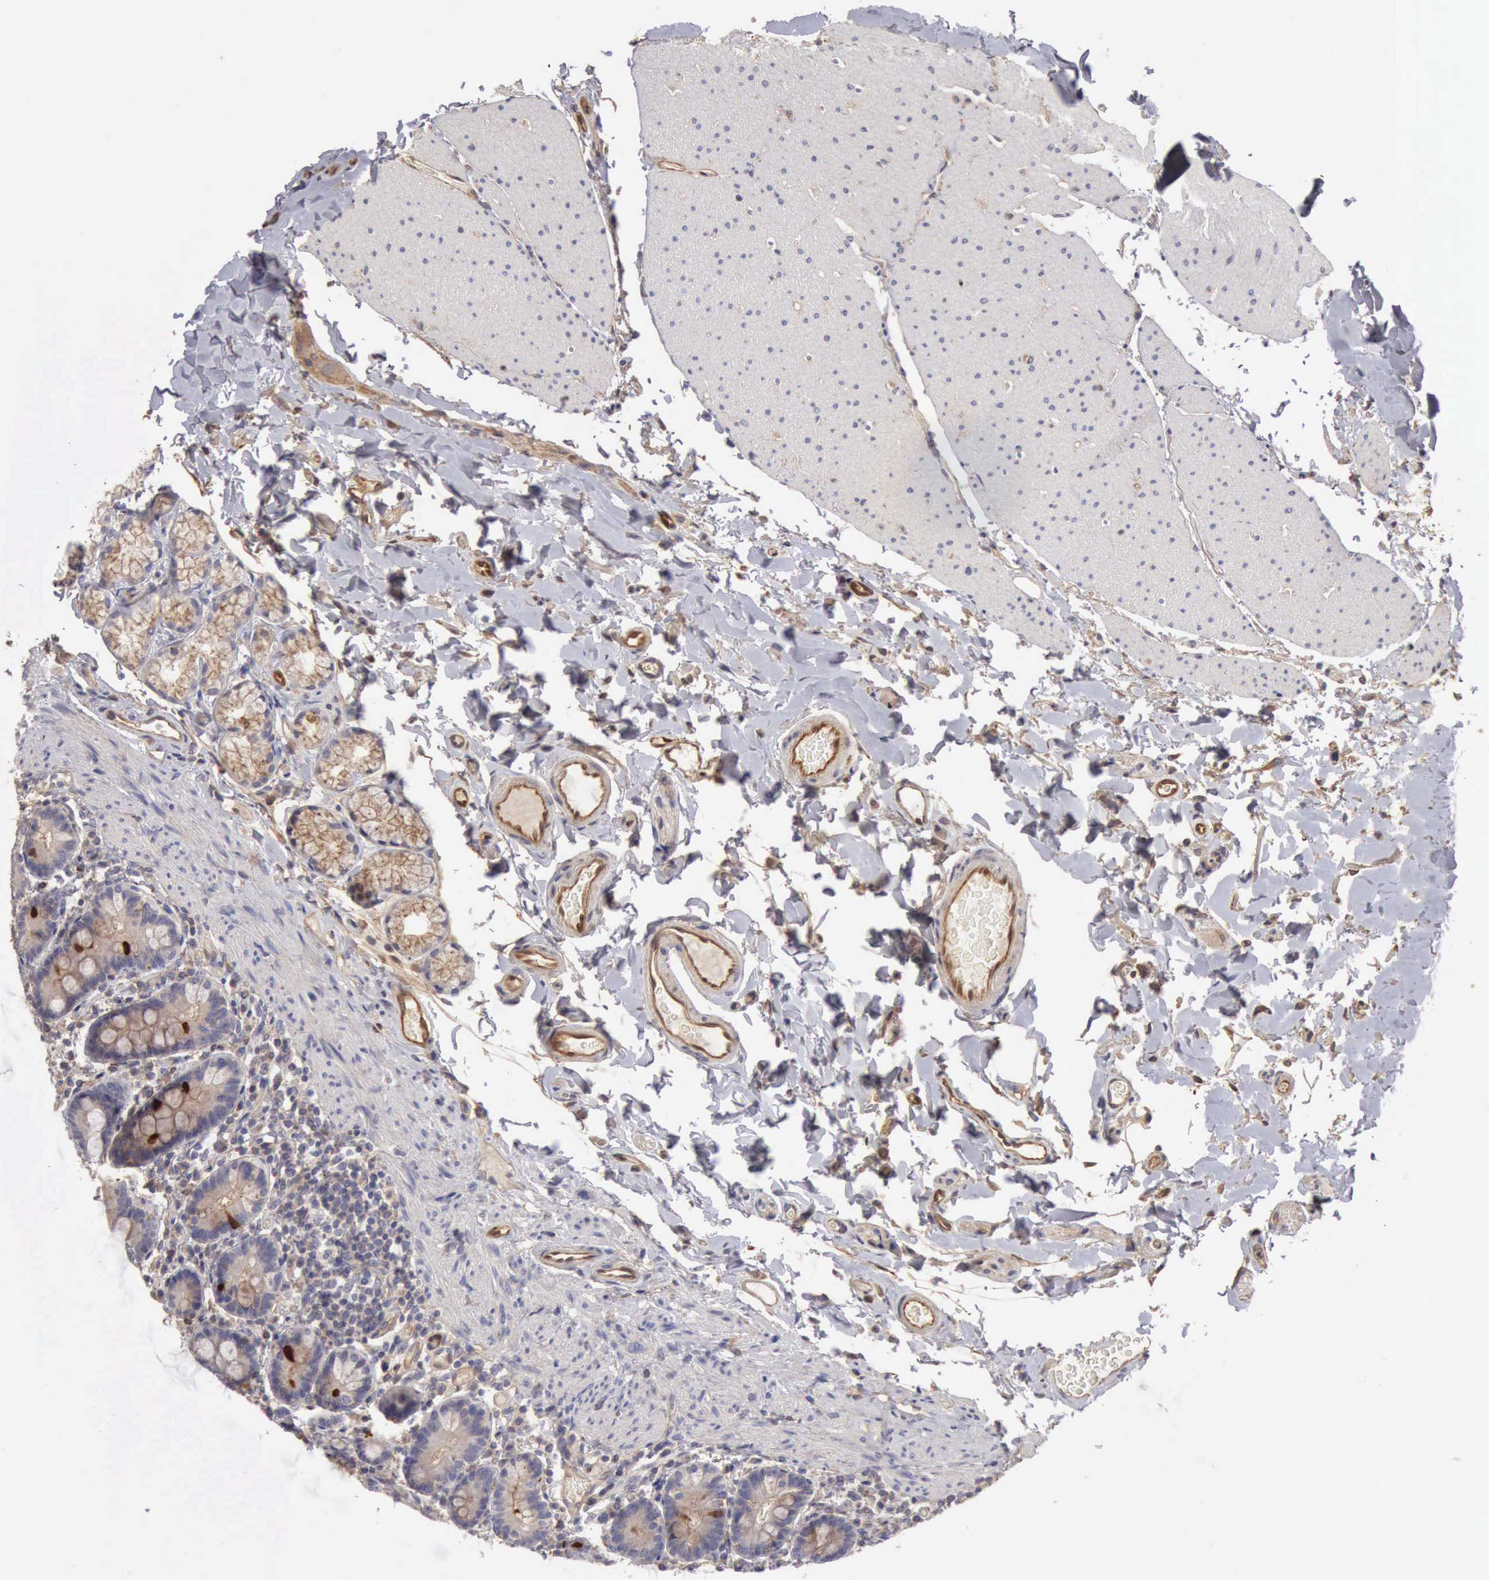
{"staining": {"intensity": "negative", "quantity": "none", "location": "none"}, "tissue": "duodenum", "cell_type": "Glandular cells", "image_type": "normal", "snomed": [{"axis": "morphology", "description": "Normal tissue, NOS"}, {"axis": "topography", "description": "Duodenum"}], "caption": "The image demonstrates no staining of glandular cells in normal duodenum.", "gene": "BMX", "patient": {"sex": "male", "age": 73}}